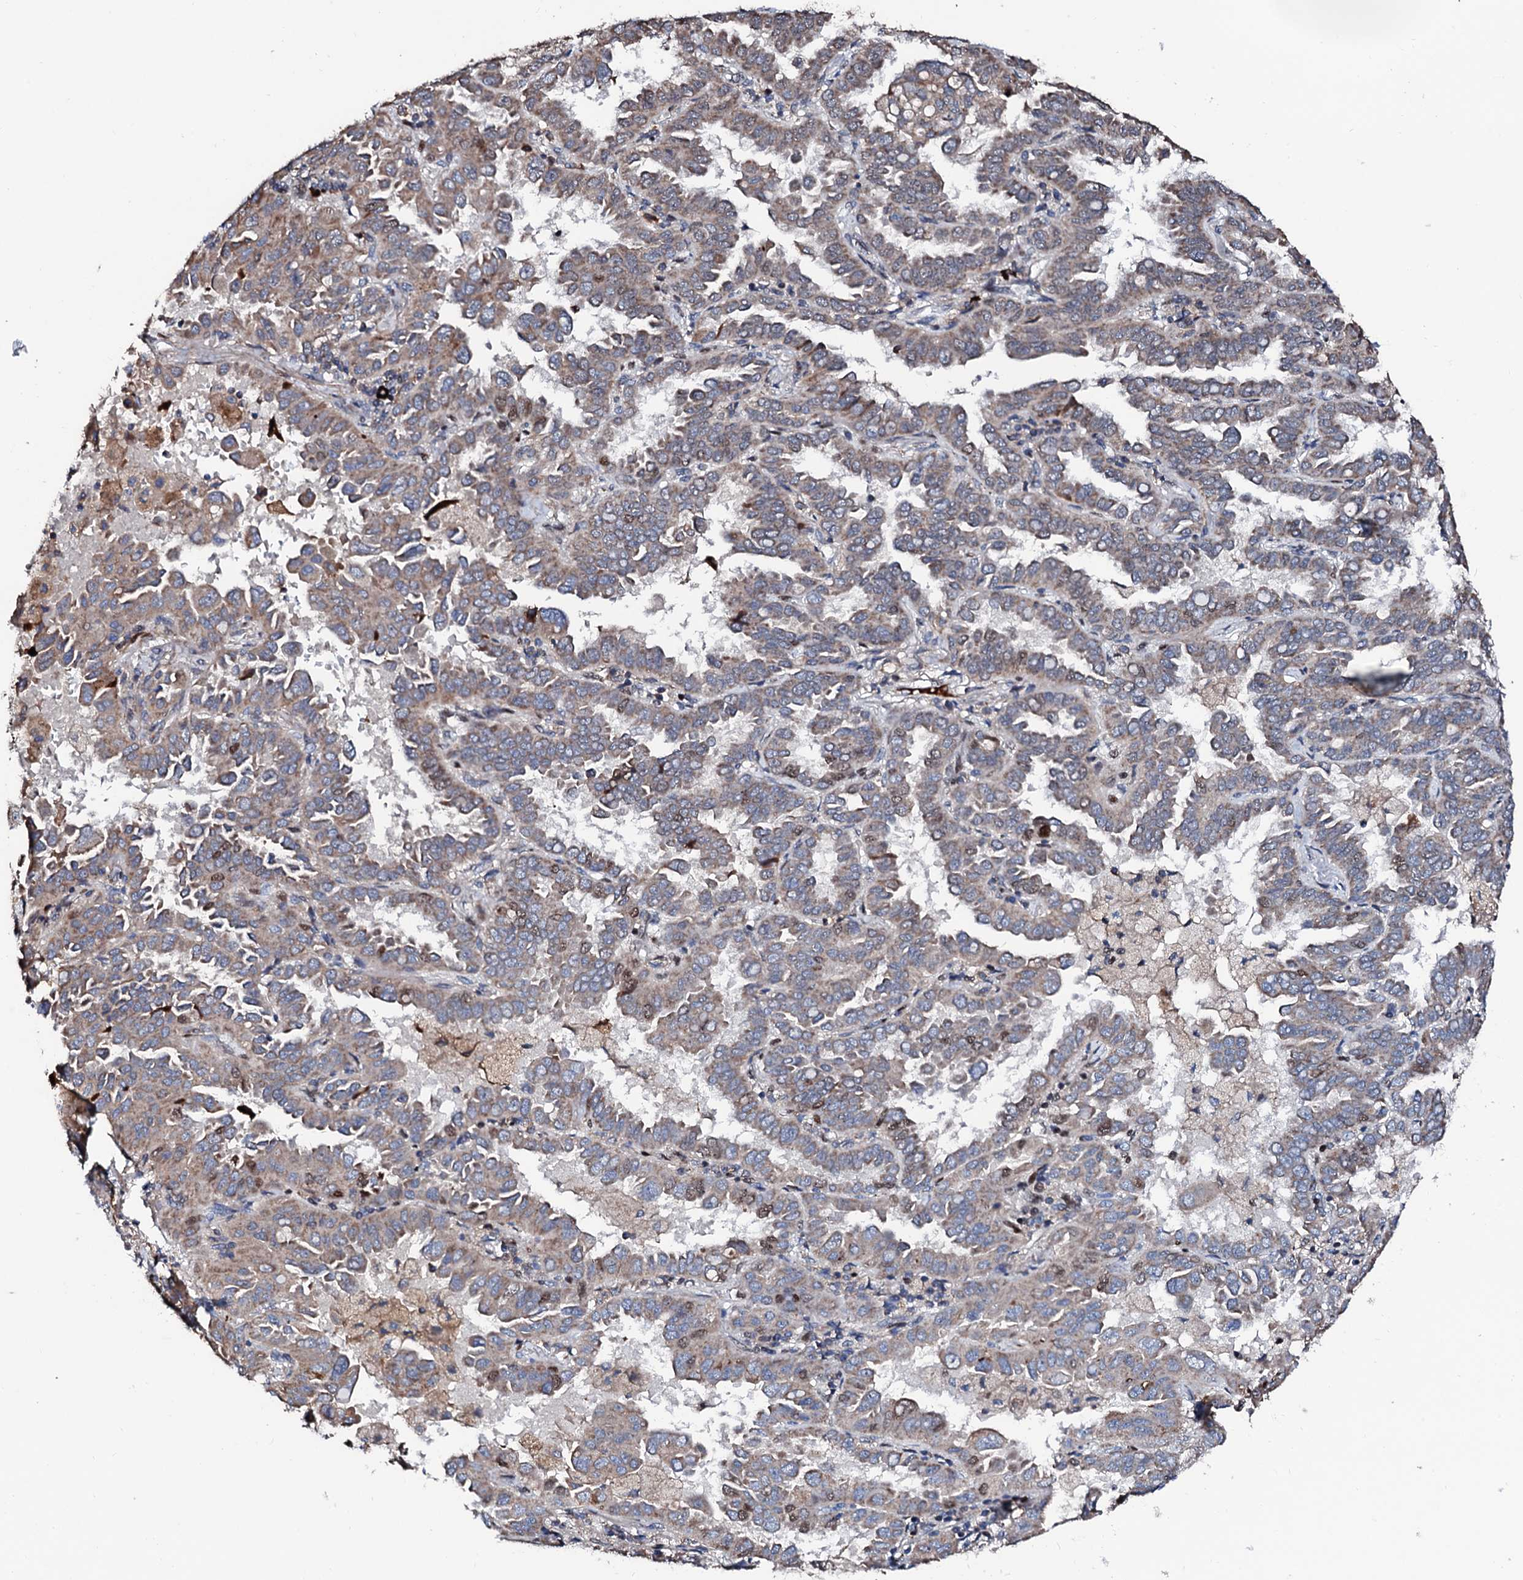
{"staining": {"intensity": "weak", "quantity": ">75%", "location": "cytoplasmic/membranous"}, "tissue": "lung cancer", "cell_type": "Tumor cells", "image_type": "cancer", "snomed": [{"axis": "morphology", "description": "Adenocarcinoma, NOS"}, {"axis": "topography", "description": "Lung"}], "caption": "Protein expression analysis of human lung cancer (adenocarcinoma) reveals weak cytoplasmic/membranous positivity in approximately >75% of tumor cells.", "gene": "KIF18A", "patient": {"sex": "male", "age": 64}}